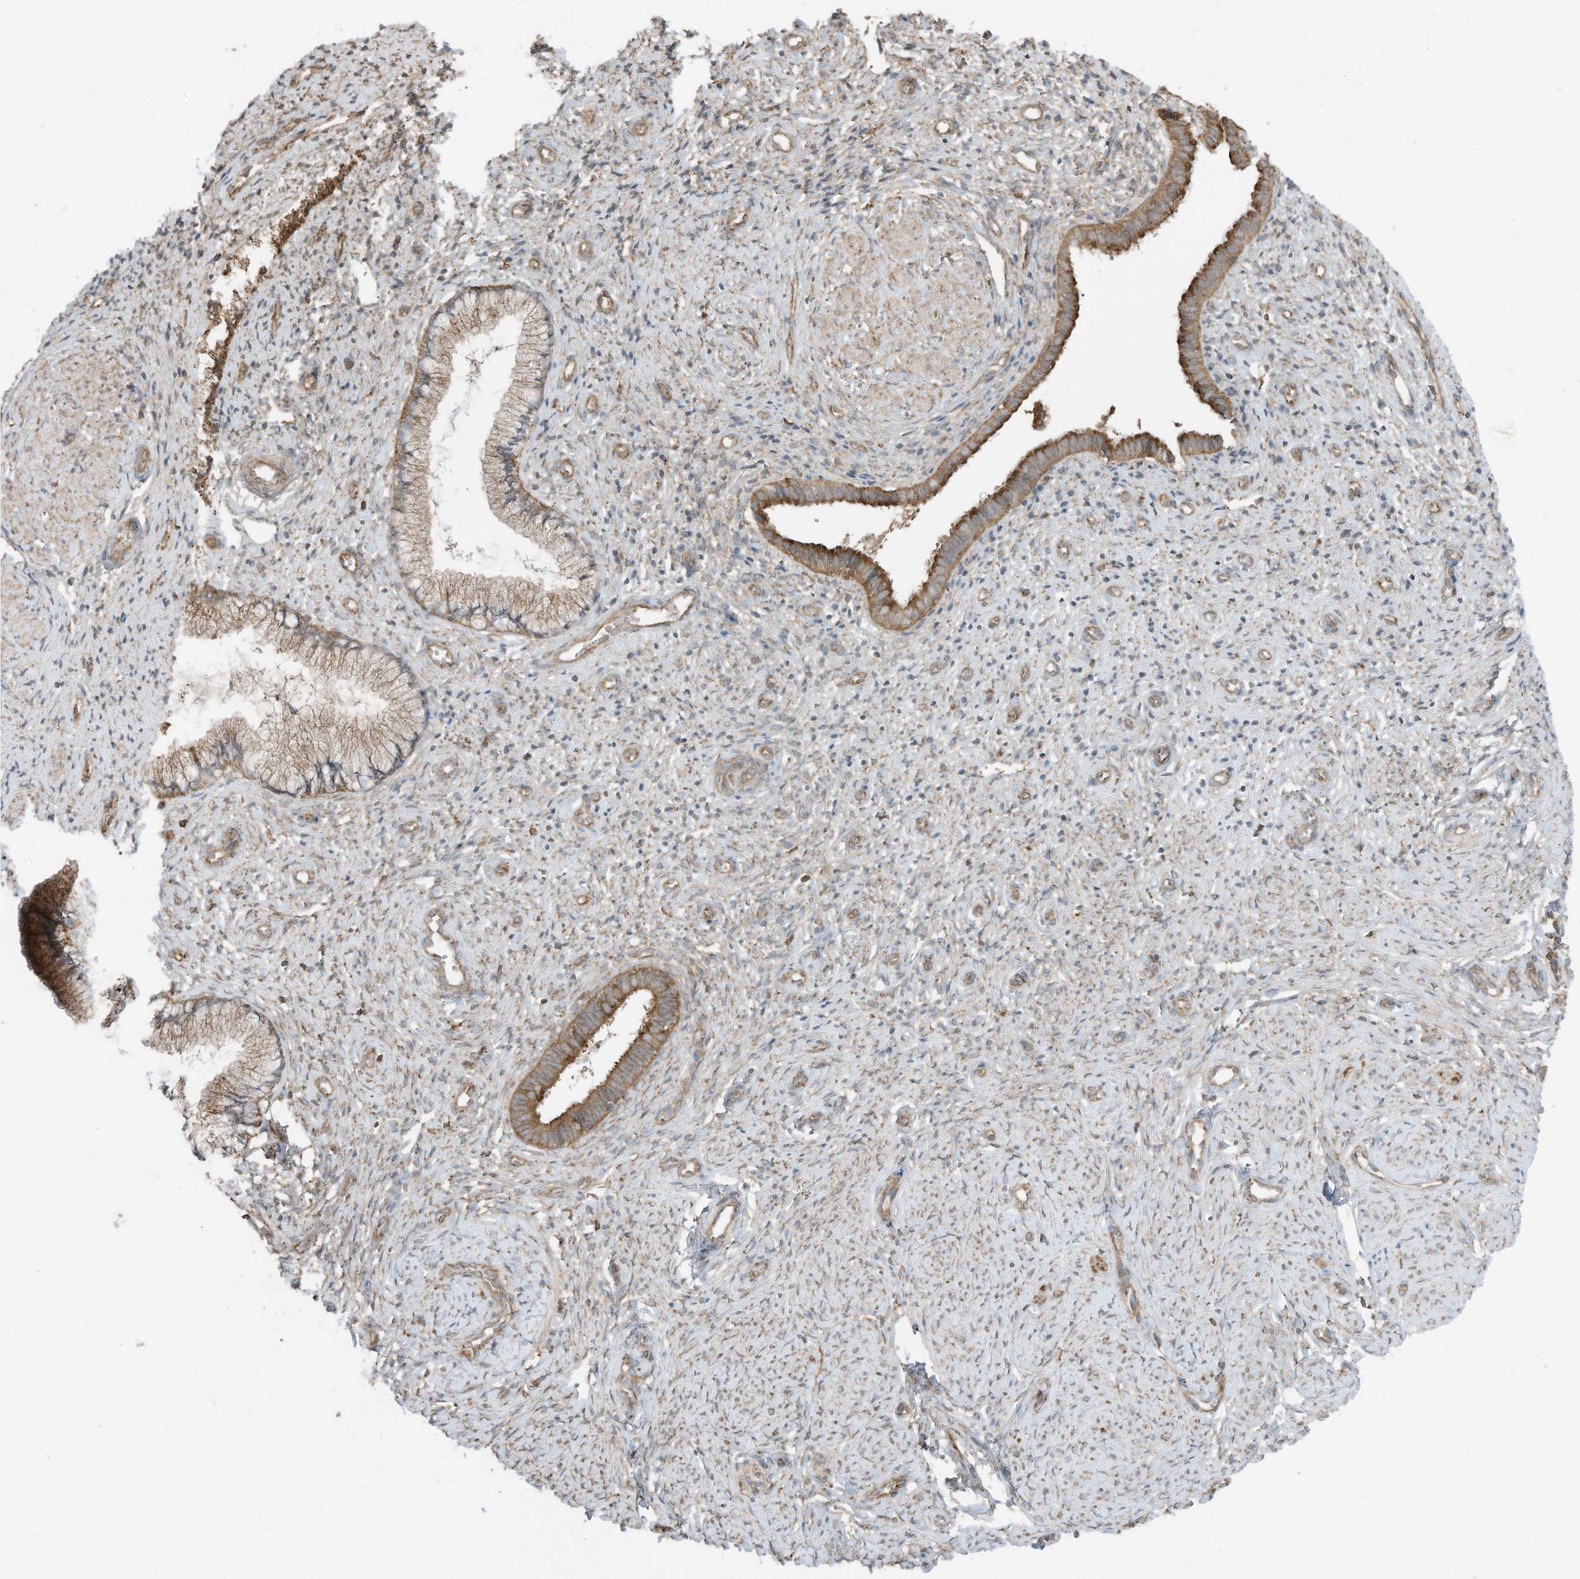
{"staining": {"intensity": "moderate", "quantity": ">75%", "location": "cytoplasmic/membranous"}, "tissue": "cervix", "cell_type": "Glandular cells", "image_type": "normal", "snomed": [{"axis": "morphology", "description": "Normal tissue, NOS"}, {"axis": "topography", "description": "Cervix"}], "caption": "Protein staining of normal cervix shows moderate cytoplasmic/membranous staining in about >75% of glandular cells. The protein of interest is shown in brown color, while the nuclei are stained blue.", "gene": "CGAS", "patient": {"sex": "female", "age": 27}}